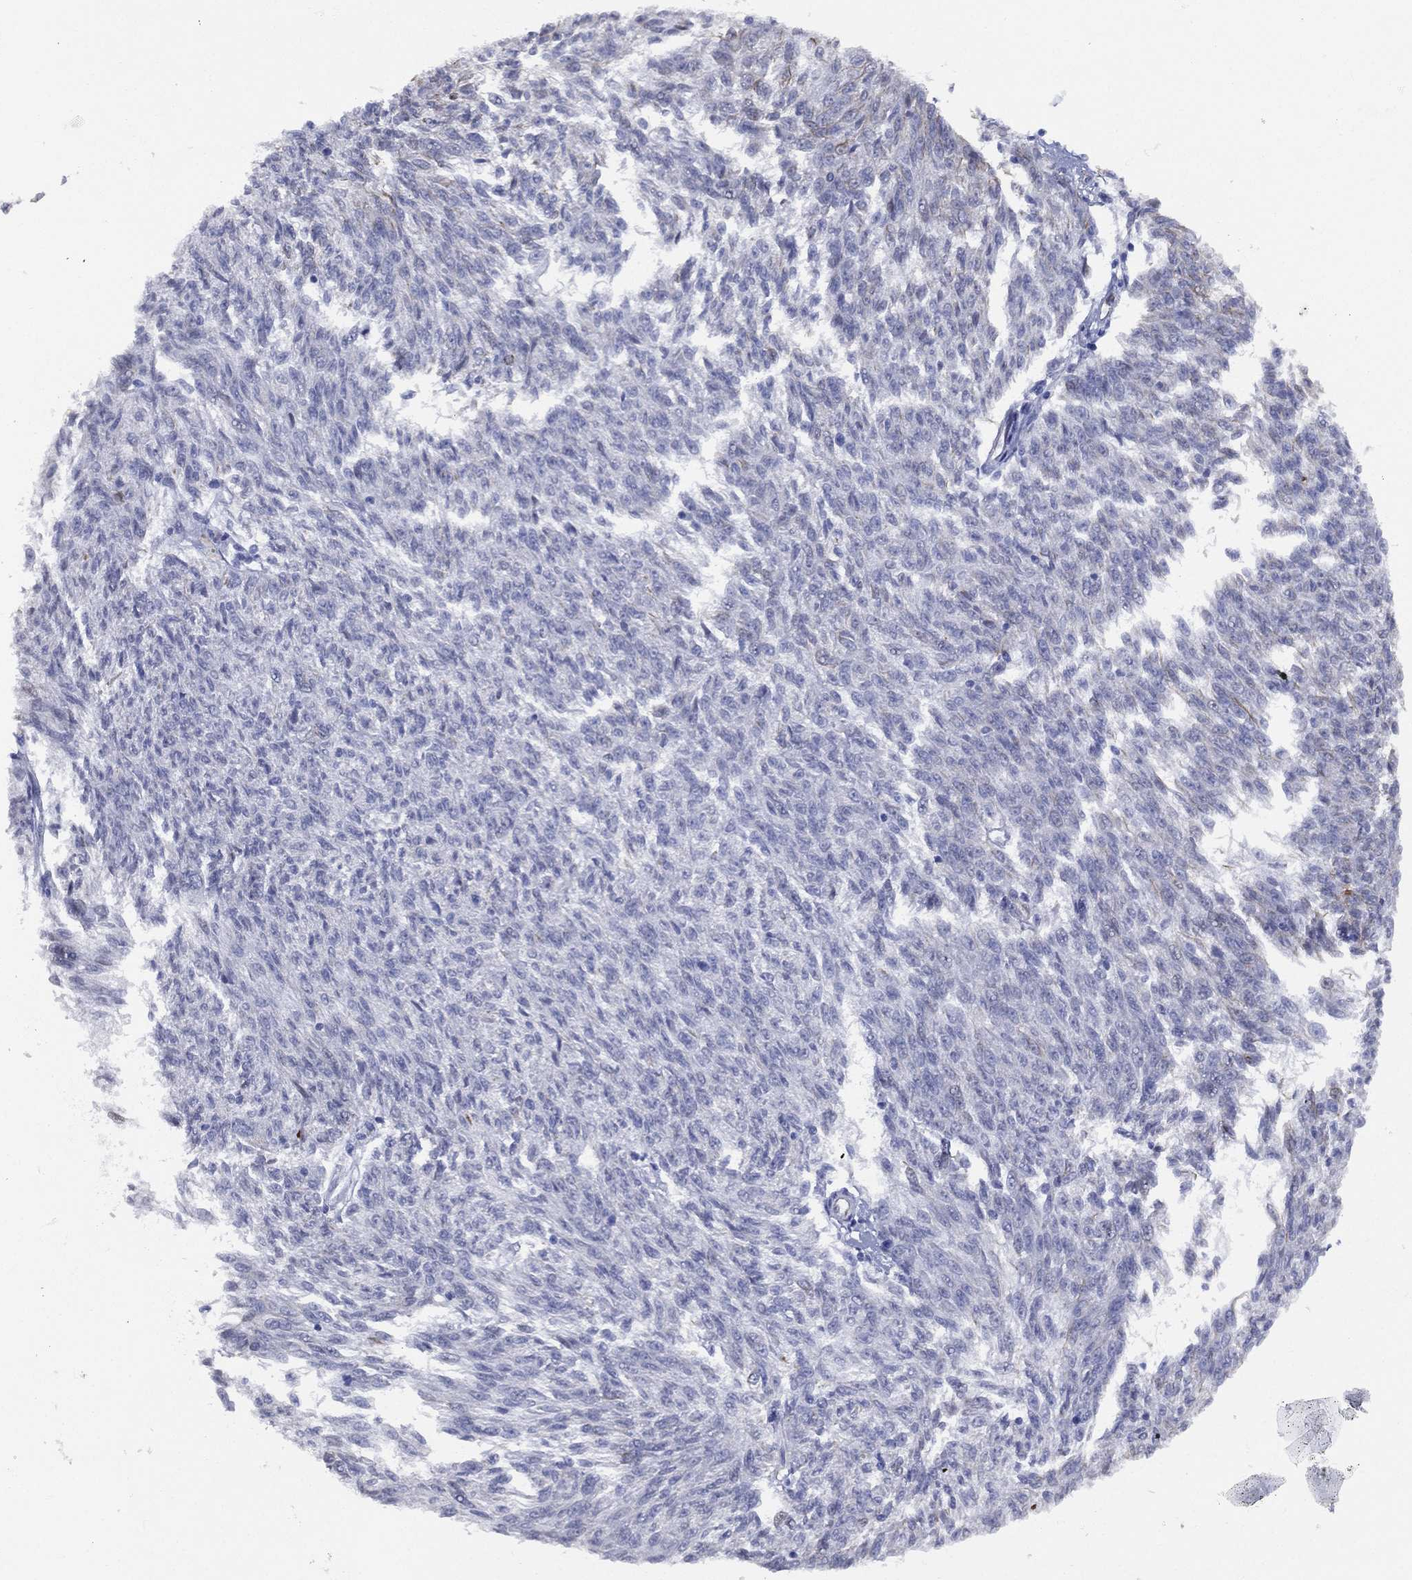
{"staining": {"intensity": "negative", "quantity": "none", "location": "none"}, "tissue": "melanoma", "cell_type": "Tumor cells", "image_type": "cancer", "snomed": [{"axis": "morphology", "description": "Malignant melanoma, NOS"}, {"axis": "topography", "description": "Skin"}], "caption": "Tumor cells are negative for brown protein staining in malignant melanoma.", "gene": "MAS1", "patient": {"sex": "female", "age": 72}}